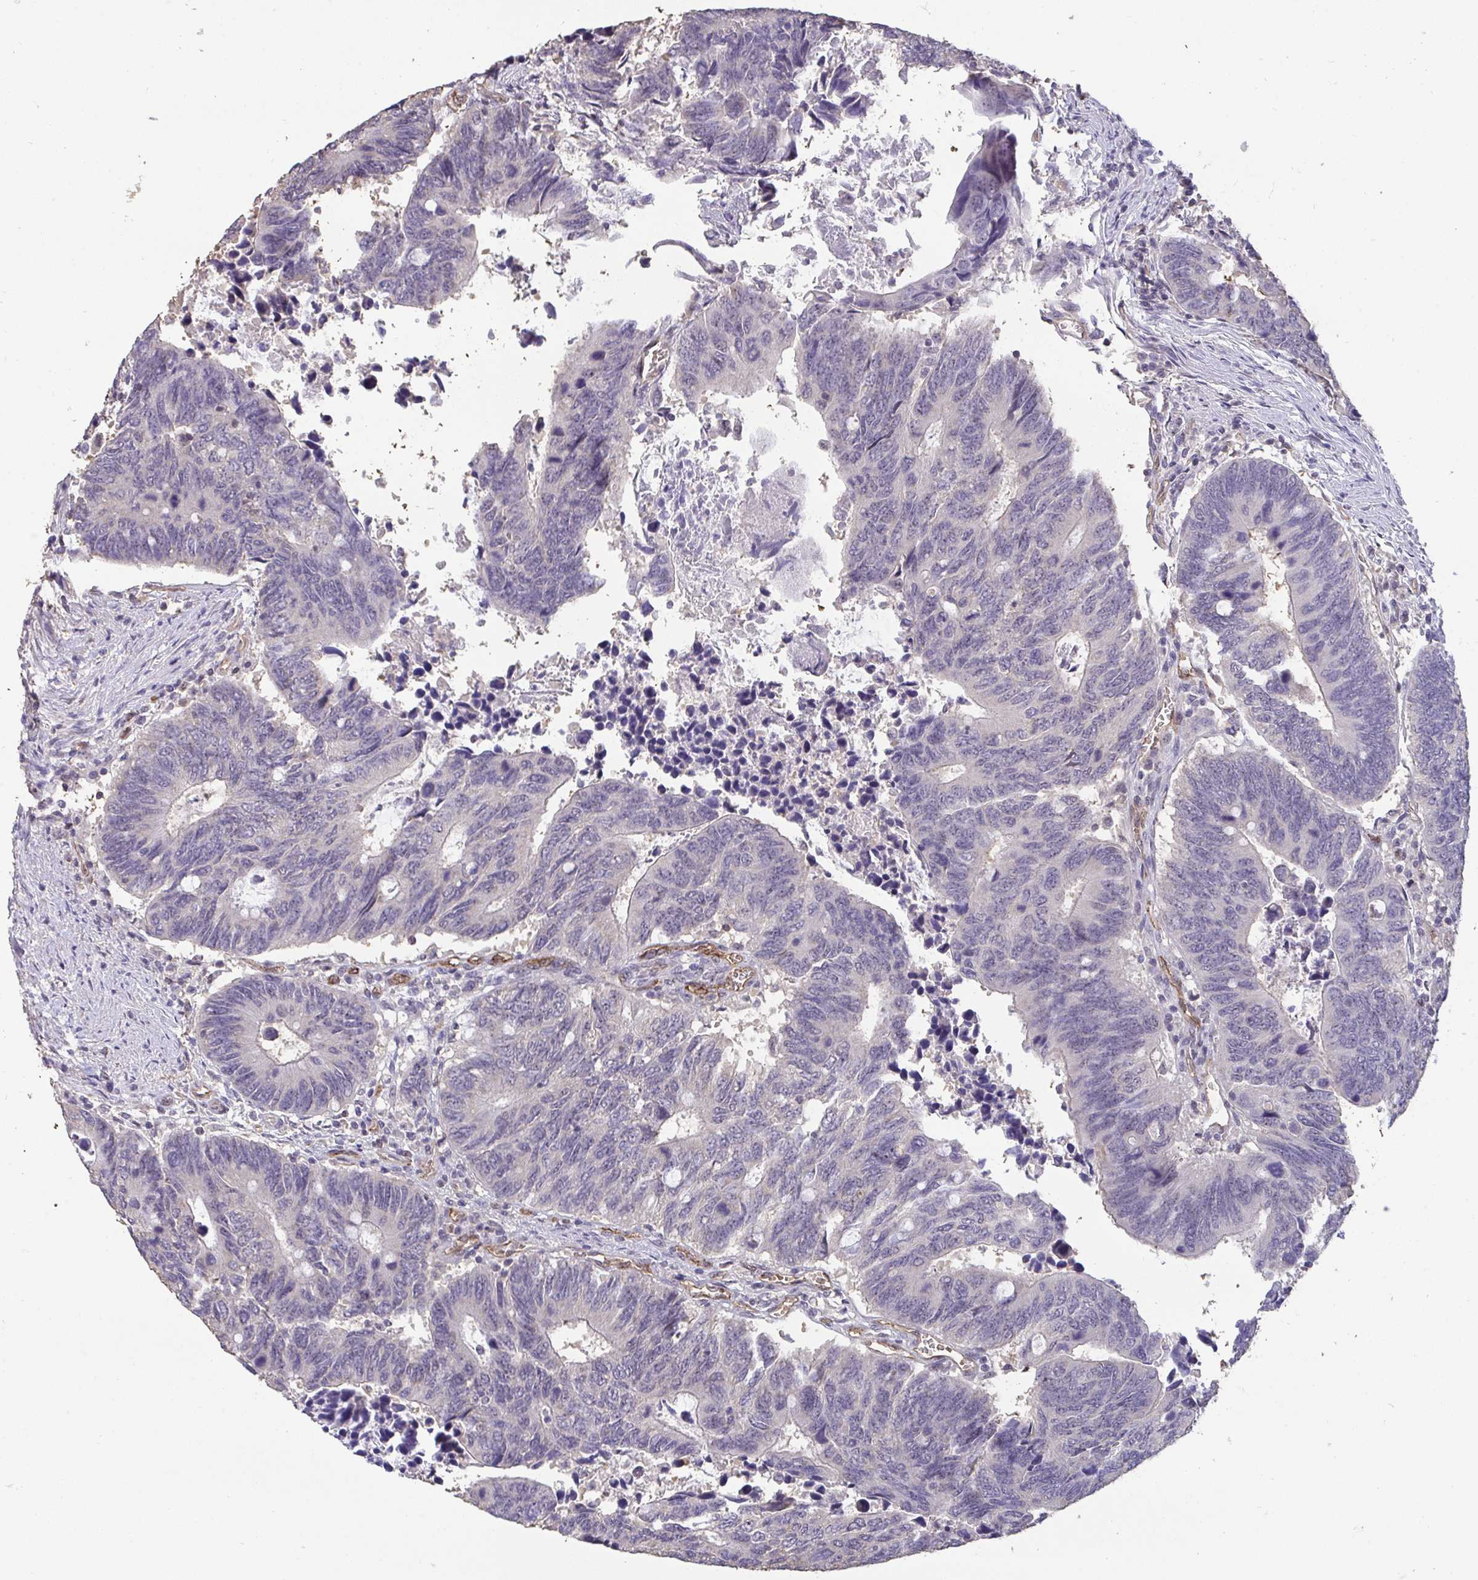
{"staining": {"intensity": "negative", "quantity": "none", "location": "none"}, "tissue": "colorectal cancer", "cell_type": "Tumor cells", "image_type": "cancer", "snomed": [{"axis": "morphology", "description": "Adenocarcinoma, NOS"}, {"axis": "topography", "description": "Colon"}], "caption": "This is an IHC image of human adenocarcinoma (colorectal). There is no staining in tumor cells.", "gene": "SENP3", "patient": {"sex": "male", "age": 87}}